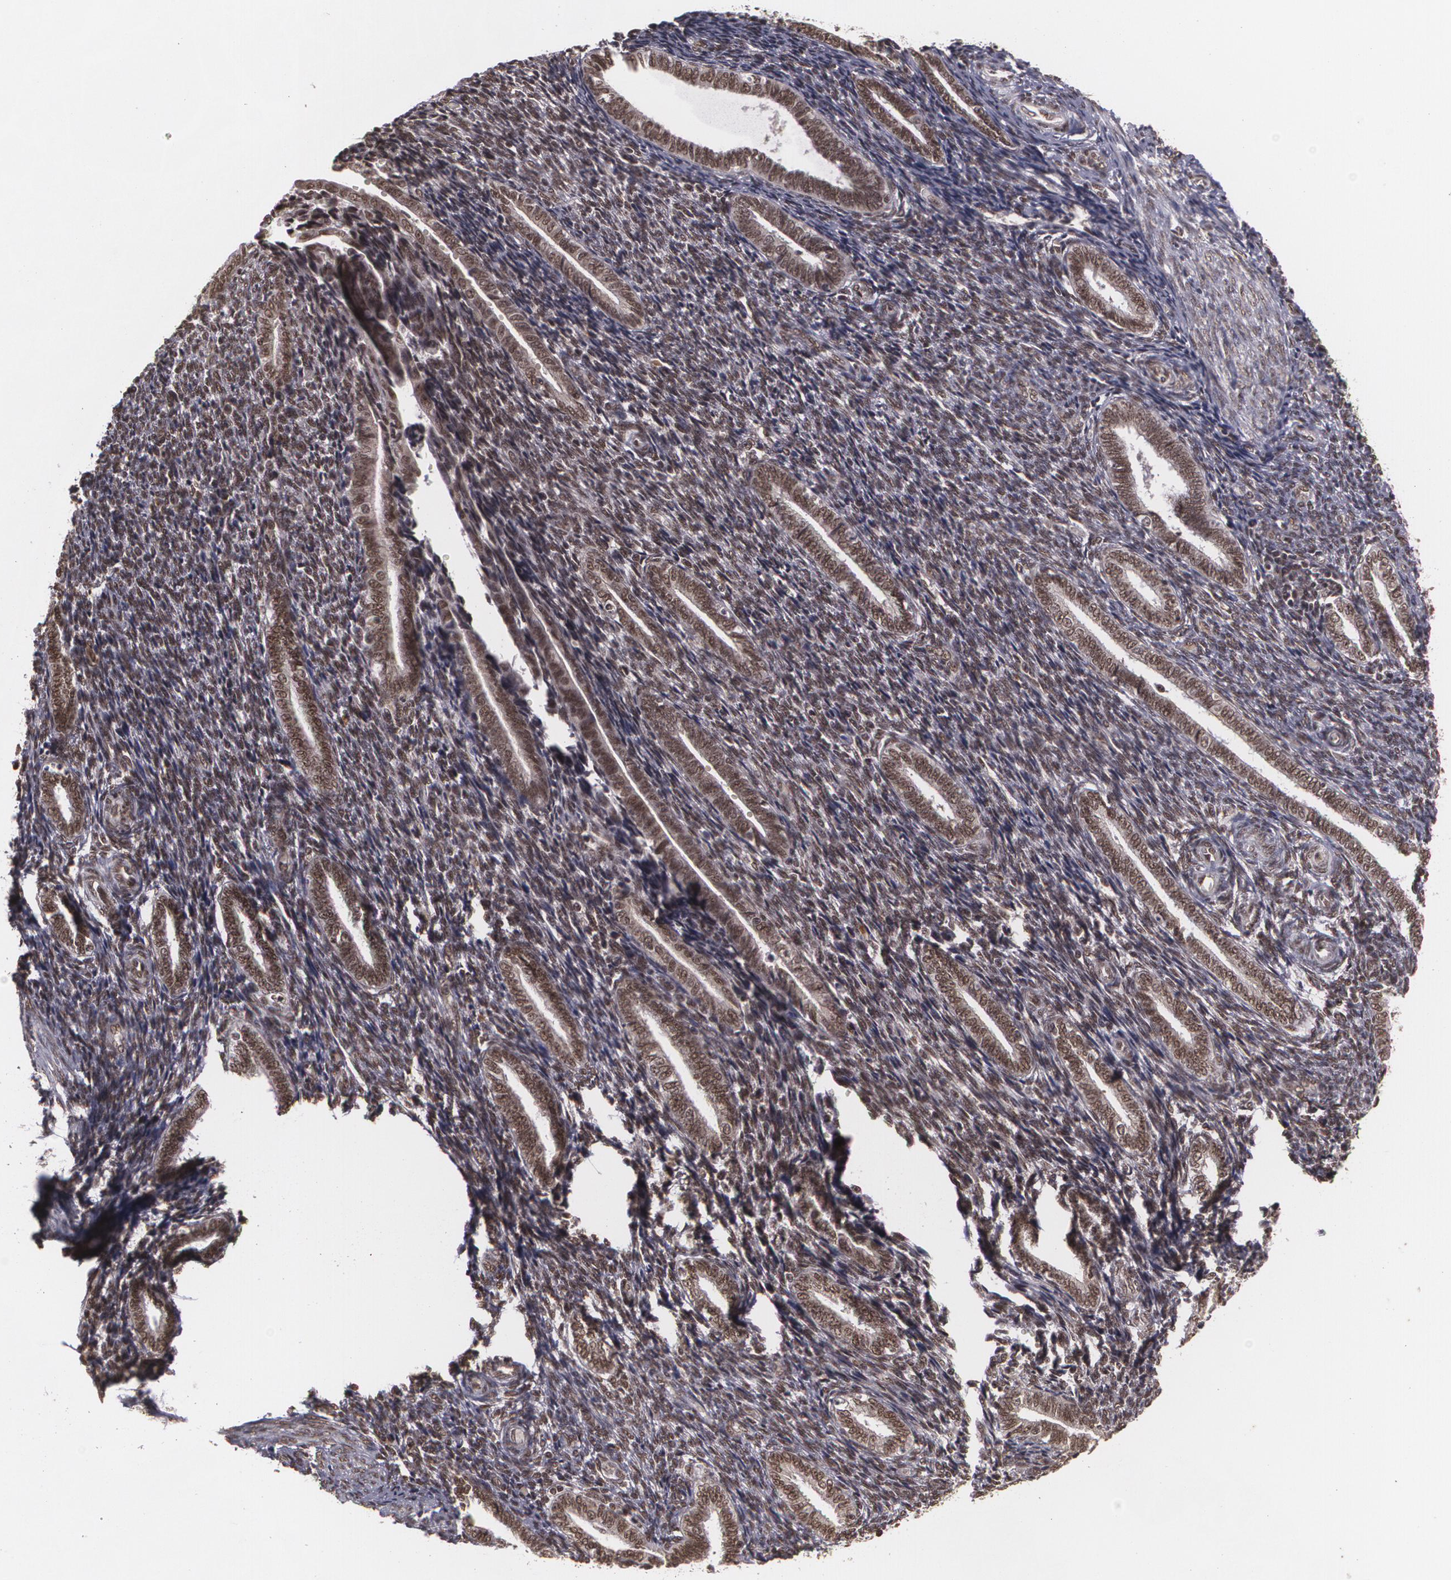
{"staining": {"intensity": "strong", "quantity": ">75%", "location": "nuclear"}, "tissue": "endometrium", "cell_type": "Cells in endometrial stroma", "image_type": "normal", "snomed": [{"axis": "morphology", "description": "Normal tissue, NOS"}, {"axis": "topography", "description": "Endometrium"}], "caption": "Endometrium stained with DAB (3,3'-diaminobenzidine) IHC reveals high levels of strong nuclear staining in about >75% of cells in endometrial stroma. The staining is performed using DAB brown chromogen to label protein expression. The nuclei are counter-stained blue using hematoxylin.", "gene": "RXRB", "patient": {"sex": "female", "age": 27}}